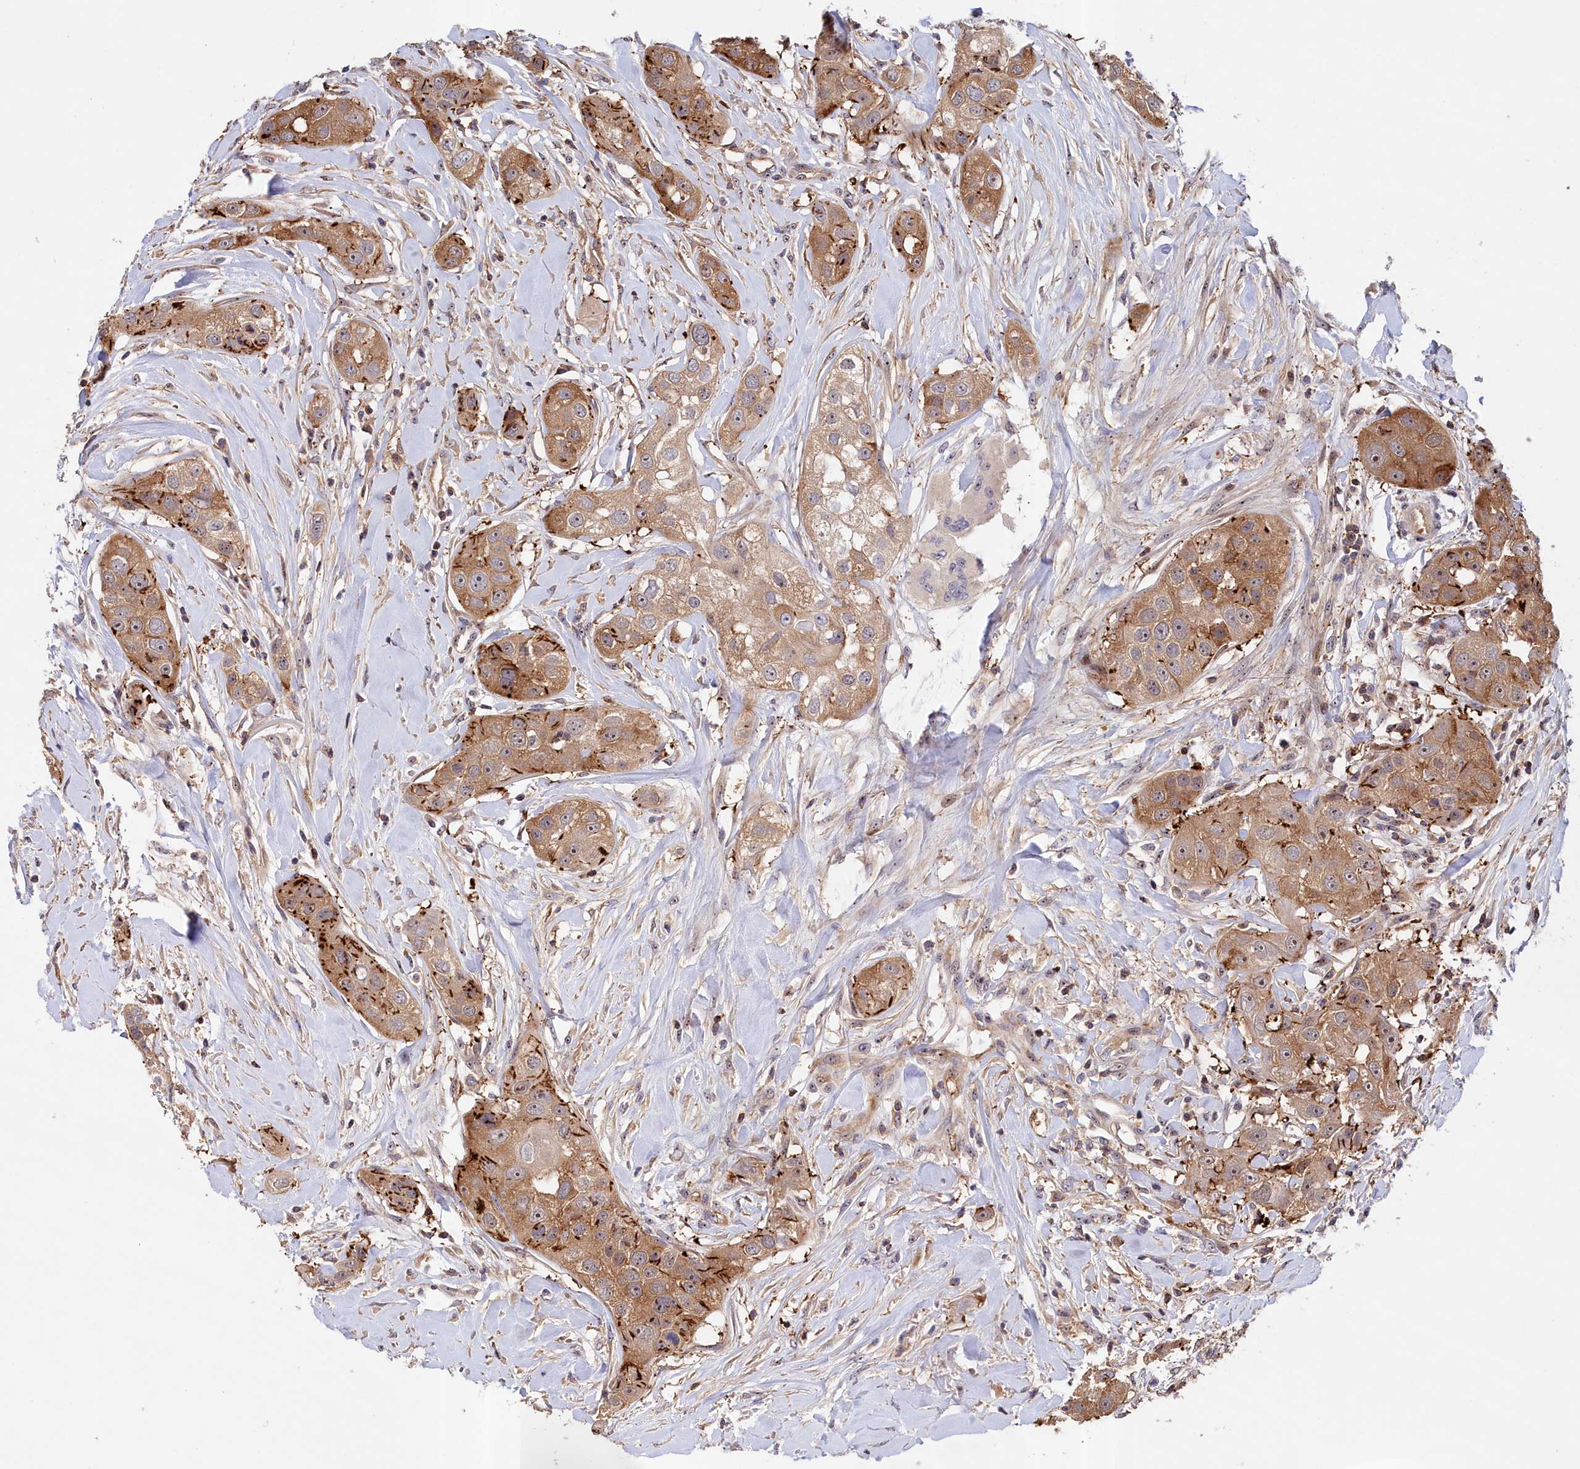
{"staining": {"intensity": "moderate", "quantity": ">75%", "location": "cytoplasmic/membranous,nuclear"}, "tissue": "head and neck cancer", "cell_type": "Tumor cells", "image_type": "cancer", "snomed": [{"axis": "morphology", "description": "Normal tissue, NOS"}, {"axis": "morphology", "description": "Squamous cell carcinoma, NOS"}, {"axis": "topography", "description": "Skeletal muscle"}, {"axis": "topography", "description": "Head-Neck"}], "caption": "Head and neck cancer (squamous cell carcinoma) stained with immunohistochemistry reveals moderate cytoplasmic/membranous and nuclear expression in about >75% of tumor cells. Immunohistochemistry (ihc) stains the protein of interest in brown and the nuclei are stained blue.", "gene": "NEURL4", "patient": {"sex": "male", "age": 51}}